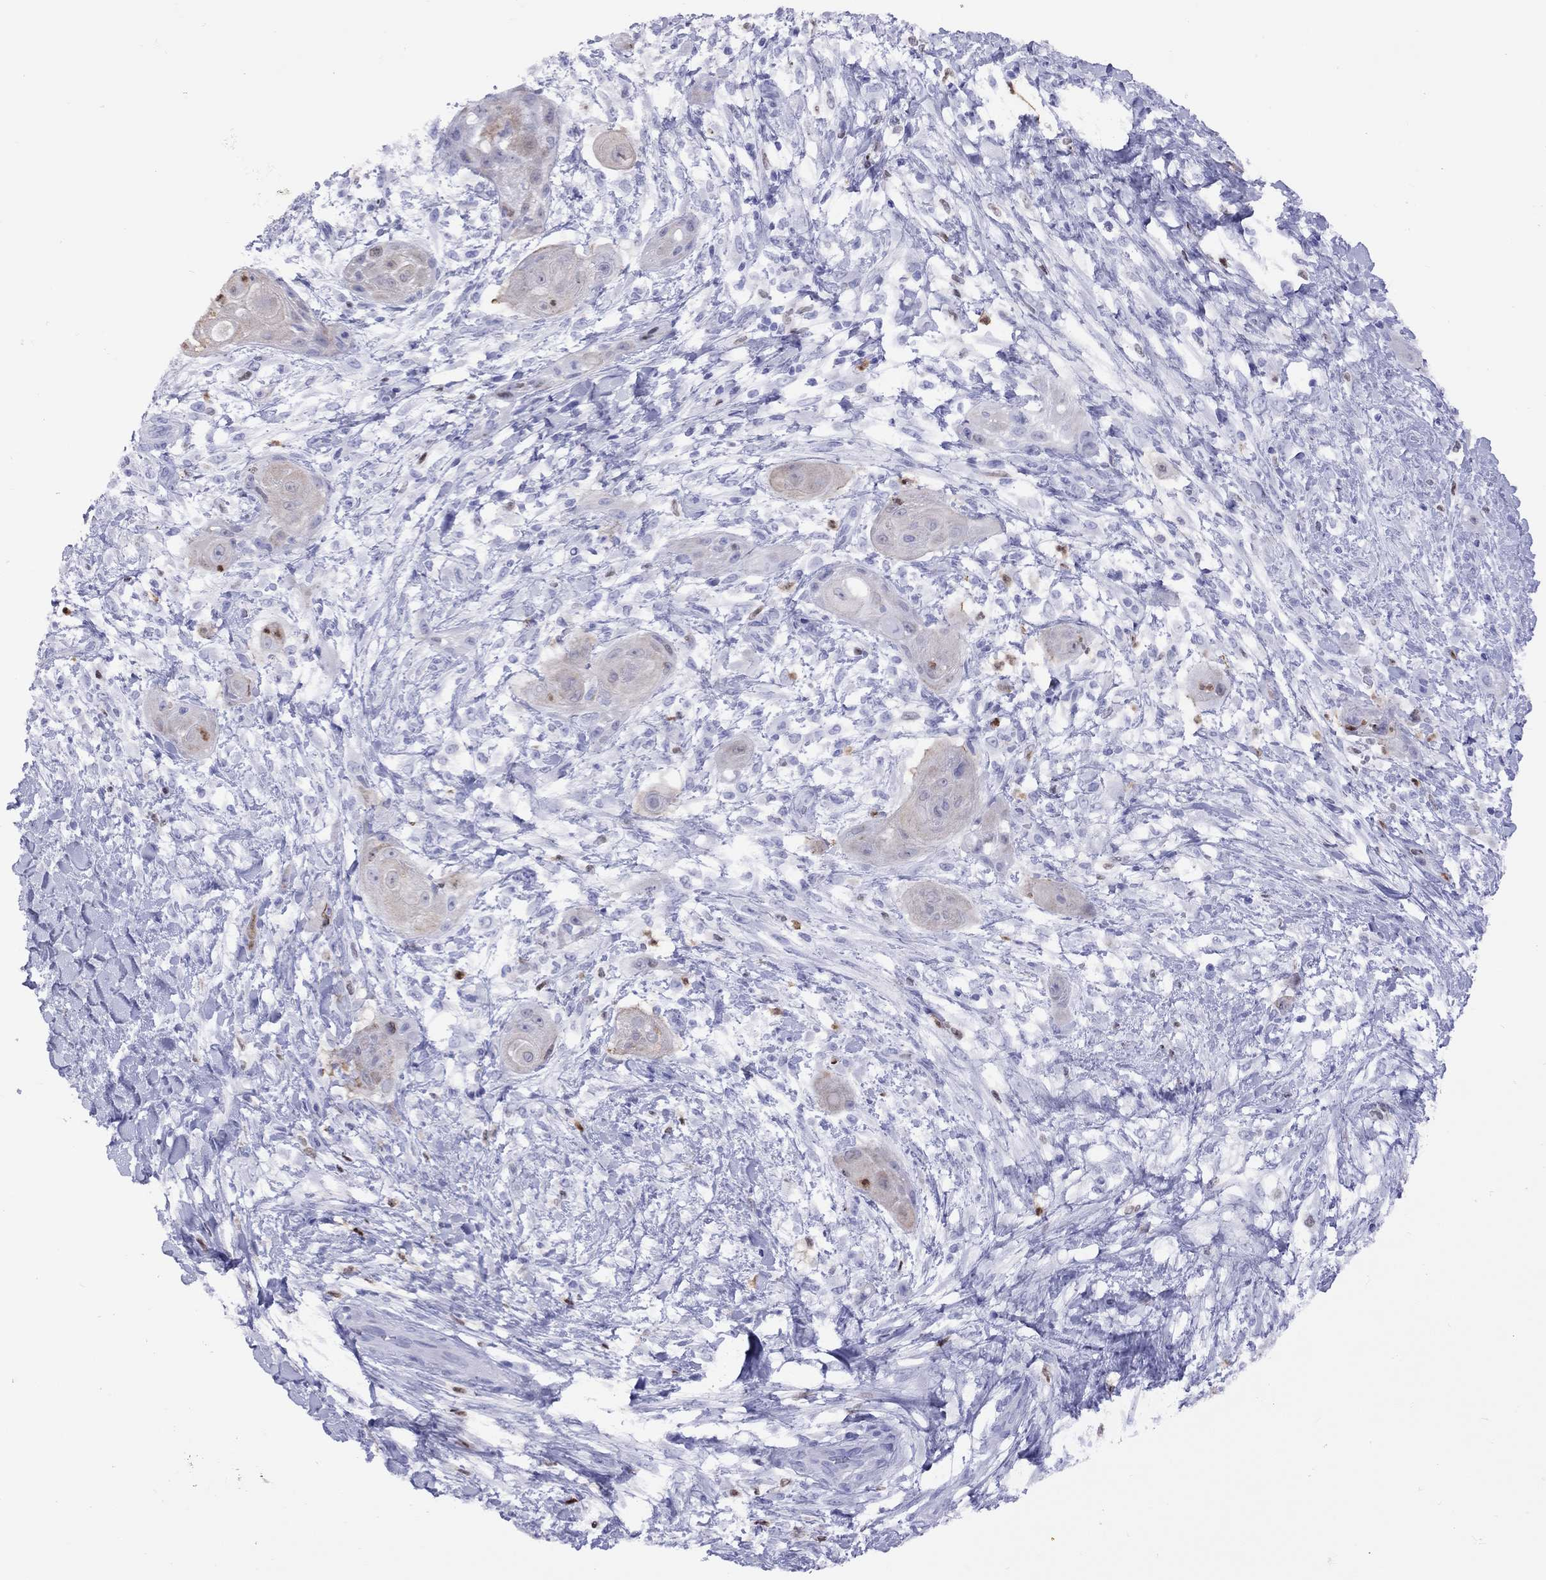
{"staining": {"intensity": "weak", "quantity": "25%-75%", "location": "cytoplasmic/membranous"}, "tissue": "skin cancer", "cell_type": "Tumor cells", "image_type": "cancer", "snomed": [{"axis": "morphology", "description": "Squamous cell carcinoma, NOS"}, {"axis": "topography", "description": "Skin"}], "caption": "A photomicrograph showing weak cytoplasmic/membranous staining in approximately 25%-75% of tumor cells in skin cancer (squamous cell carcinoma), as visualized by brown immunohistochemical staining.", "gene": "SLAMF1", "patient": {"sex": "male", "age": 62}}